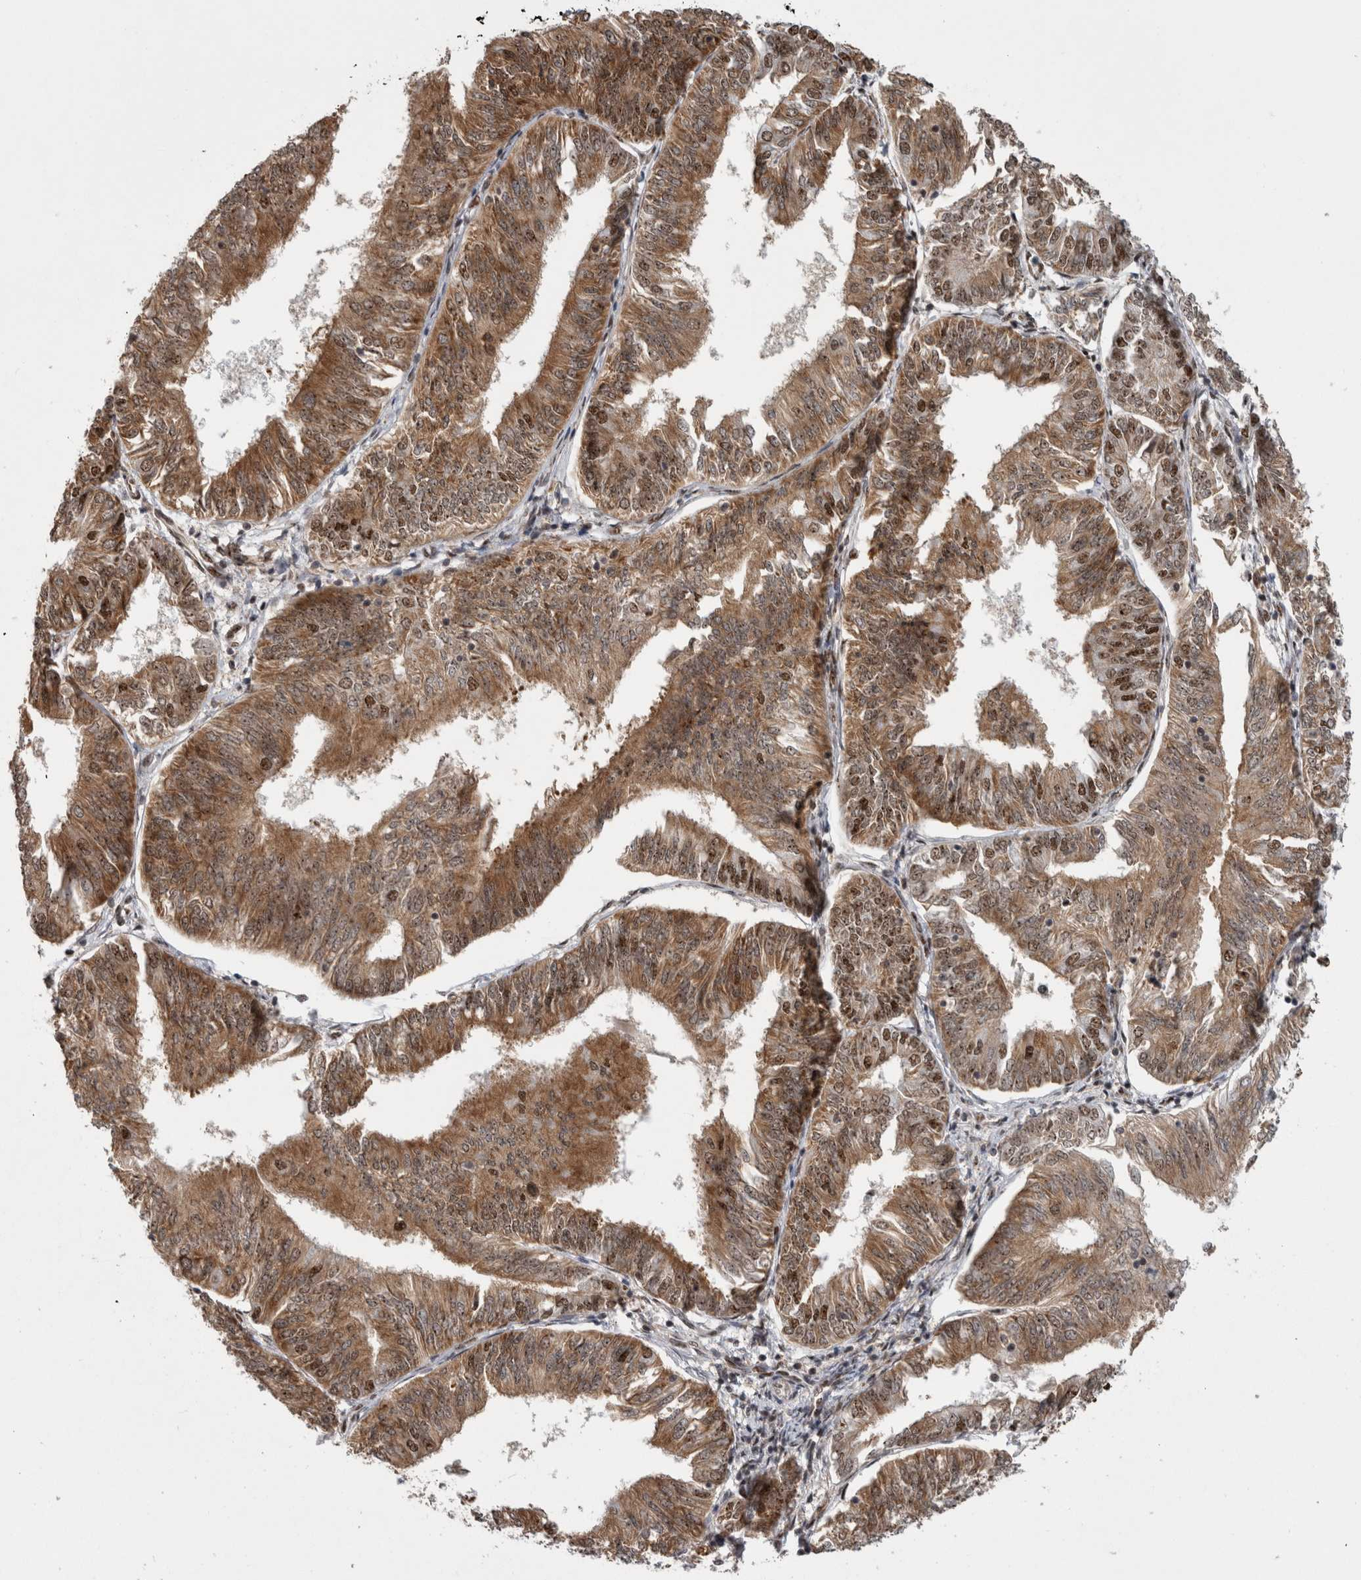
{"staining": {"intensity": "moderate", "quantity": ">75%", "location": "cytoplasmic/membranous,nuclear"}, "tissue": "endometrial cancer", "cell_type": "Tumor cells", "image_type": "cancer", "snomed": [{"axis": "morphology", "description": "Adenocarcinoma, NOS"}, {"axis": "topography", "description": "Endometrium"}], "caption": "This is a photomicrograph of IHC staining of endometrial cancer, which shows moderate positivity in the cytoplasmic/membranous and nuclear of tumor cells.", "gene": "NCL", "patient": {"sex": "female", "age": 58}}